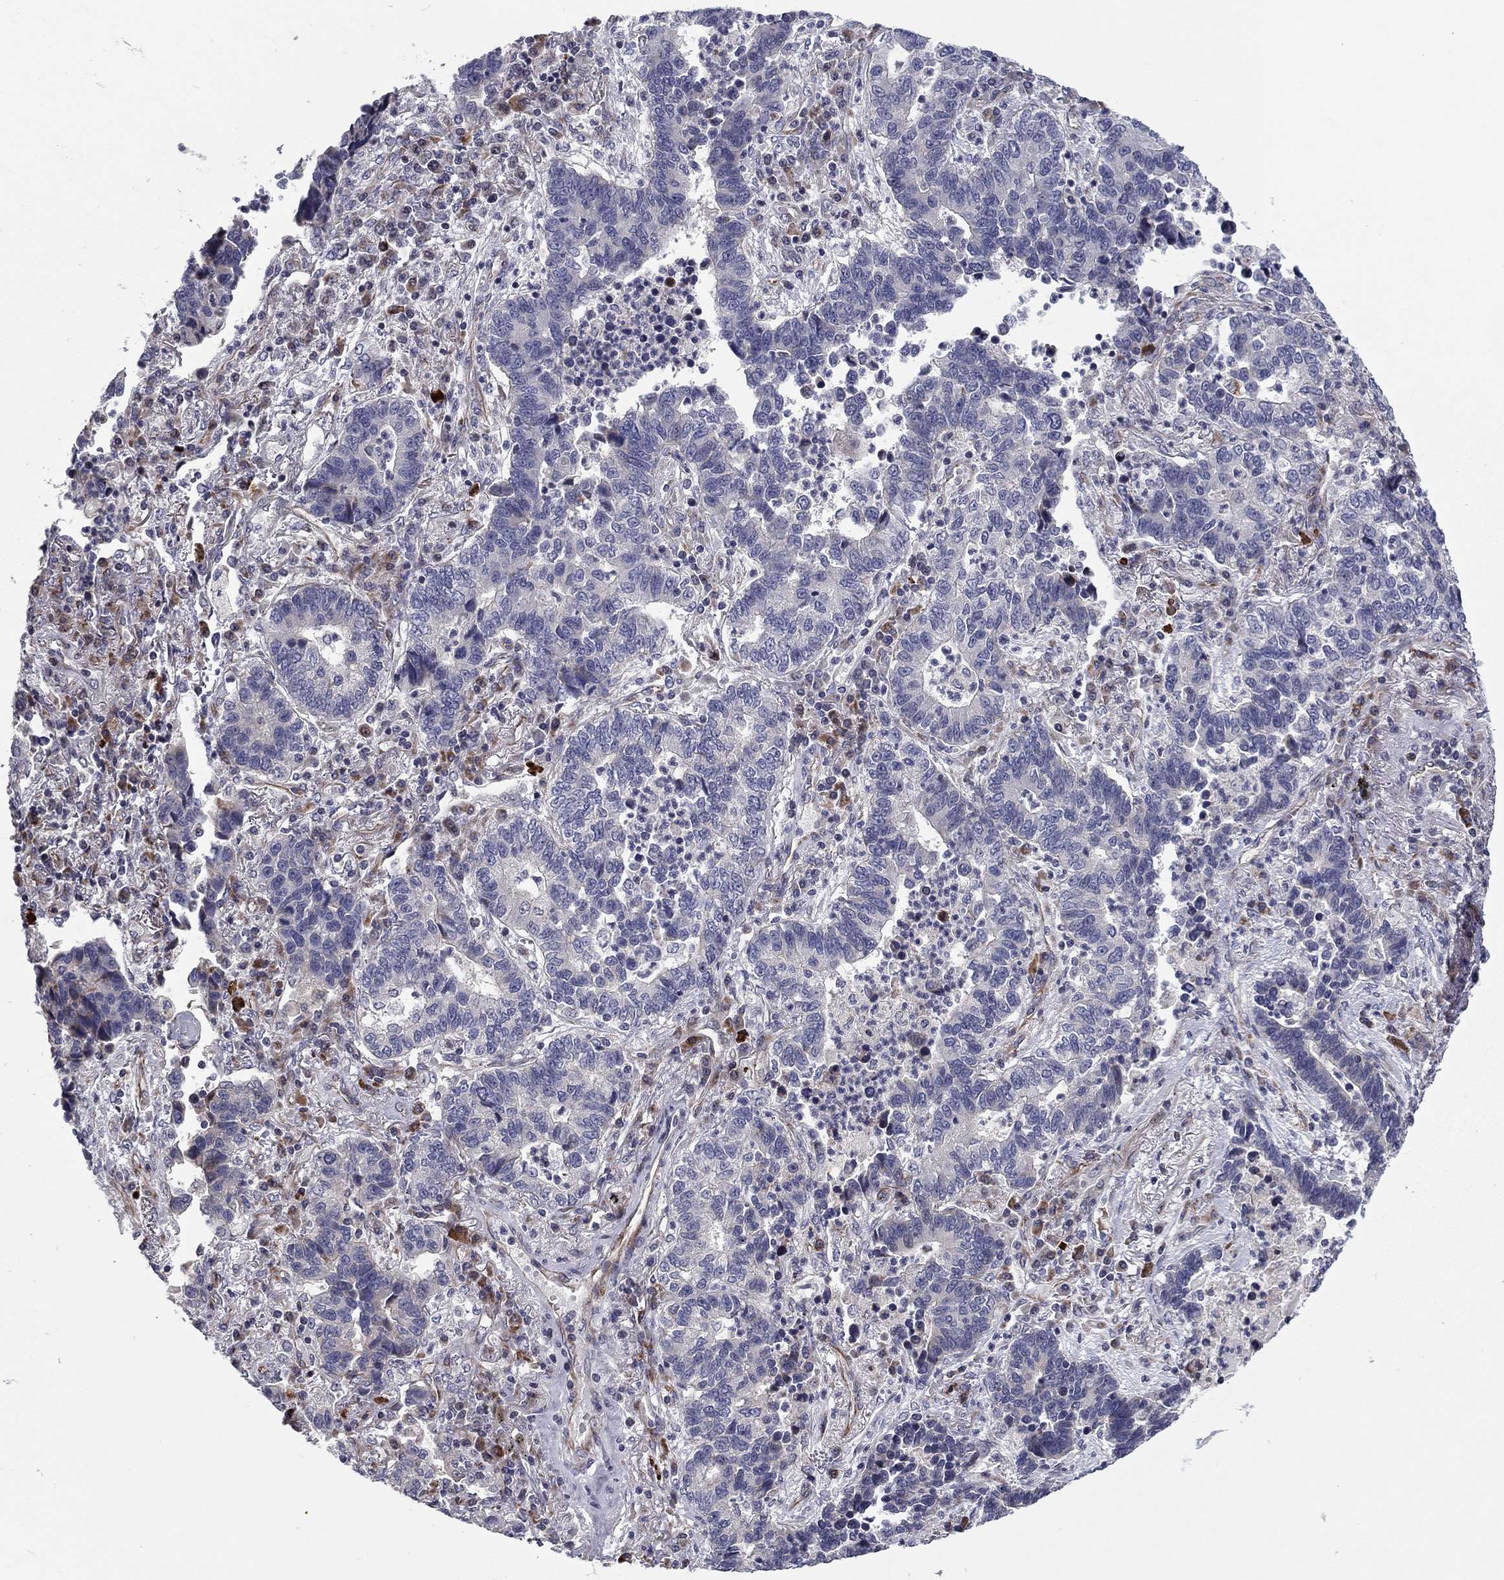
{"staining": {"intensity": "negative", "quantity": "none", "location": "none"}, "tissue": "lung cancer", "cell_type": "Tumor cells", "image_type": "cancer", "snomed": [{"axis": "morphology", "description": "Adenocarcinoma, NOS"}, {"axis": "topography", "description": "Lung"}], "caption": "Micrograph shows no significant protein expression in tumor cells of lung cancer. Brightfield microscopy of IHC stained with DAB (brown) and hematoxylin (blue), captured at high magnification.", "gene": "CLSTN1", "patient": {"sex": "female", "age": 57}}